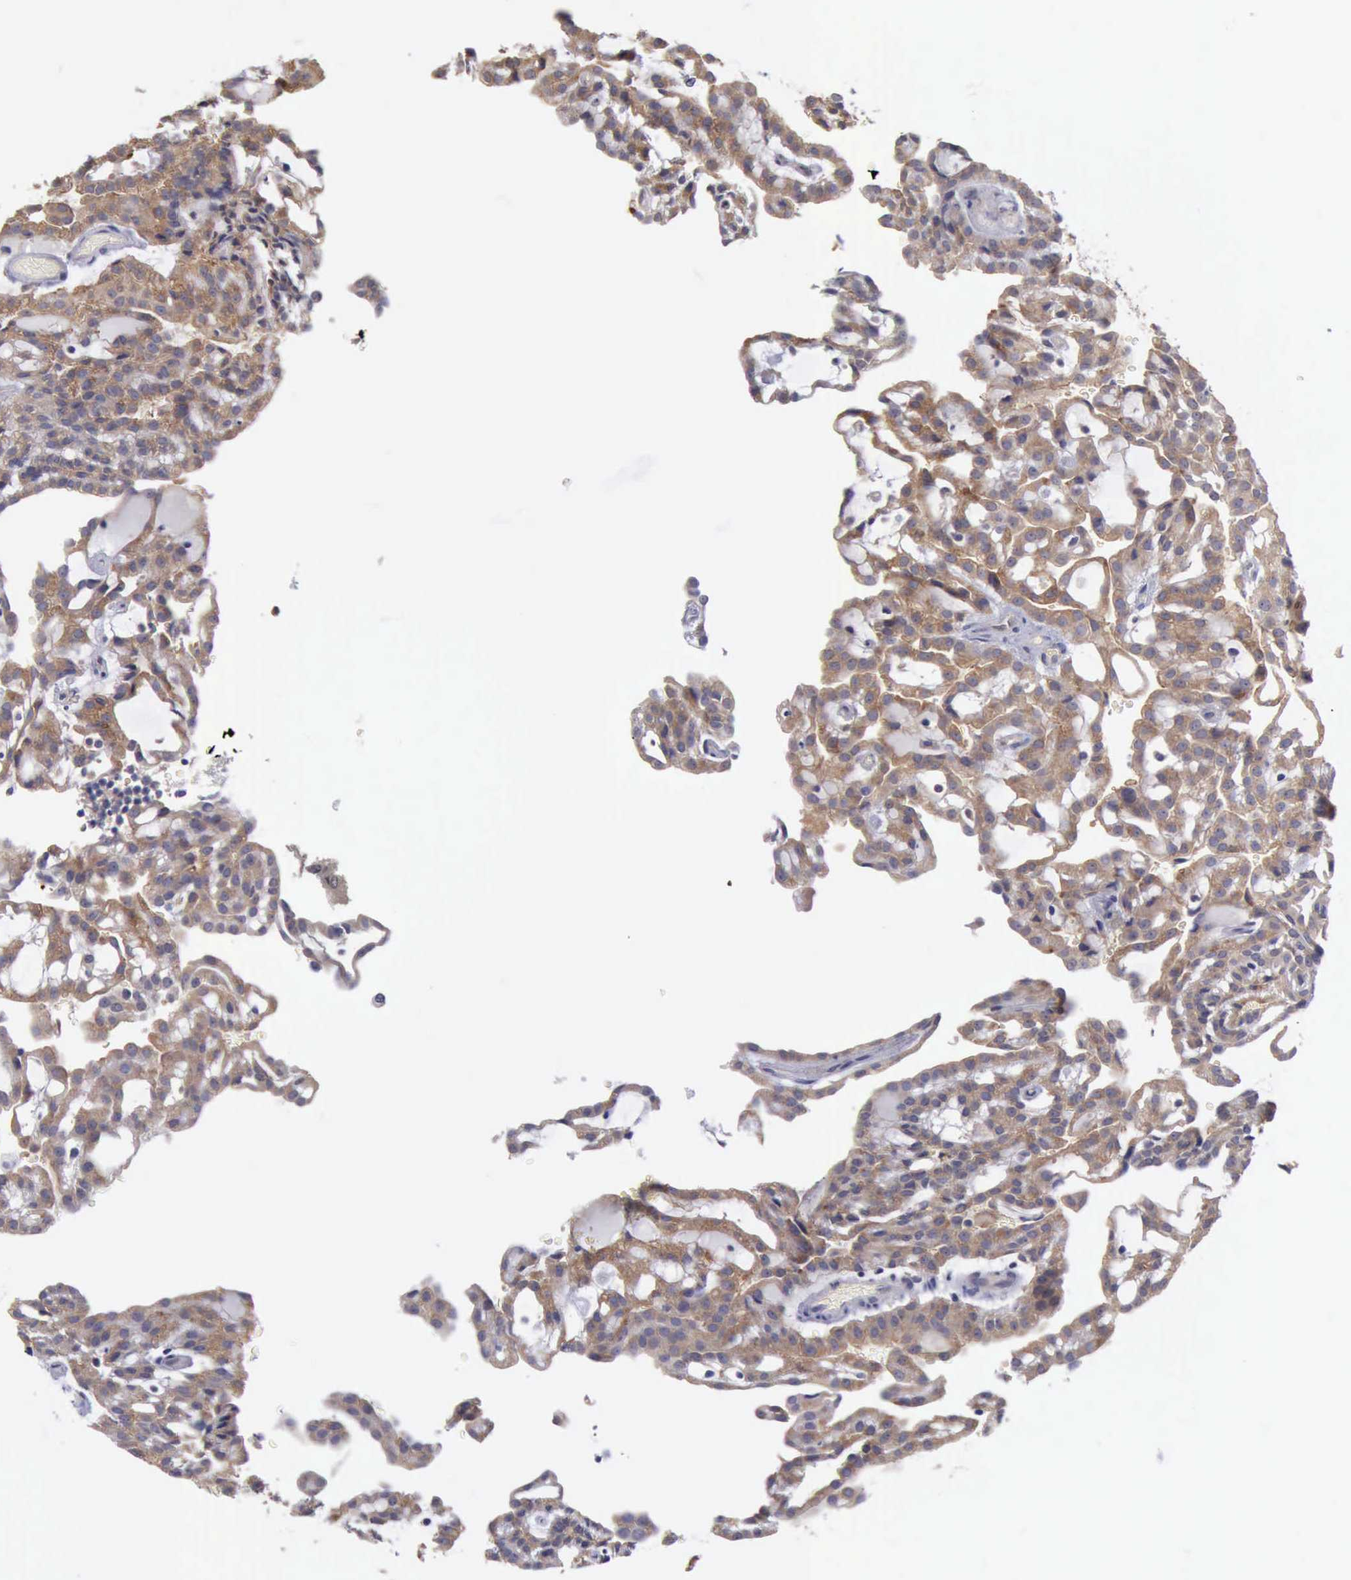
{"staining": {"intensity": "weak", "quantity": ">75%", "location": "cytoplasmic/membranous"}, "tissue": "renal cancer", "cell_type": "Tumor cells", "image_type": "cancer", "snomed": [{"axis": "morphology", "description": "Adenocarcinoma, NOS"}, {"axis": "topography", "description": "Kidney"}], "caption": "A micrograph of human renal cancer (adenocarcinoma) stained for a protein reveals weak cytoplasmic/membranous brown staining in tumor cells.", "gene": "PHKA1", "patient": {"sex": "male", "age": 63}}